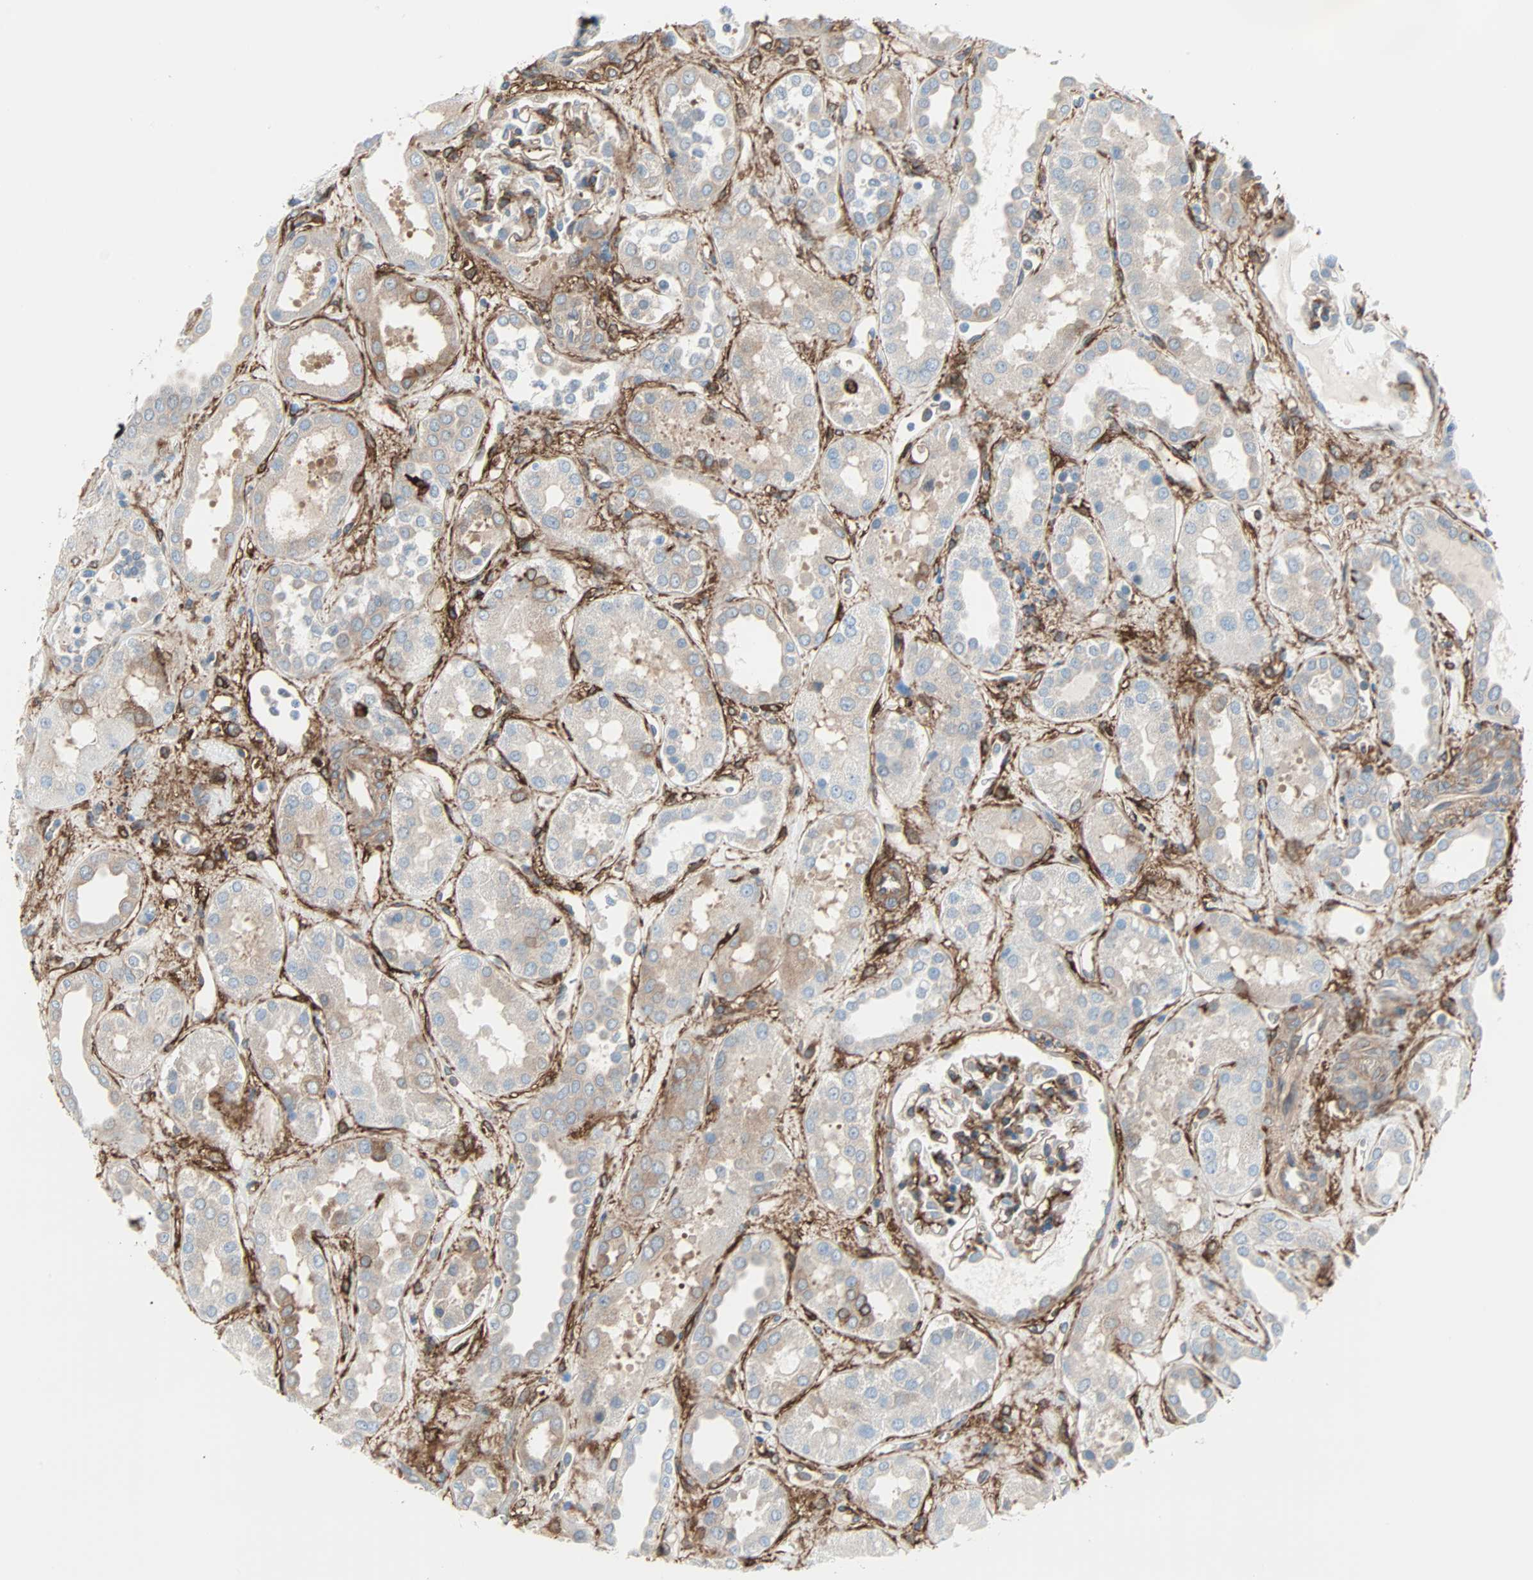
{"staining": {"intensity": "moderate", "quantity": "25%-75%", "location": "cytoplasmic/membranous"}, "tissue": "kidney", "cell_type": "Cells in glomeruli", "image_type": "normal", "snomed": [{"axis": "morphology", "description": "Normal tissue, NOS"}, {"axis": "topography", "description": "Kidney"}], "caption": "The histopathology image displays staining of normal kidney, revealing moderate cytoplasmic/membranous protein staining (brown color) within cells in glomeruli.", "gene": "EPB41L2", "patient": {"sex": "male", "age": 59}}